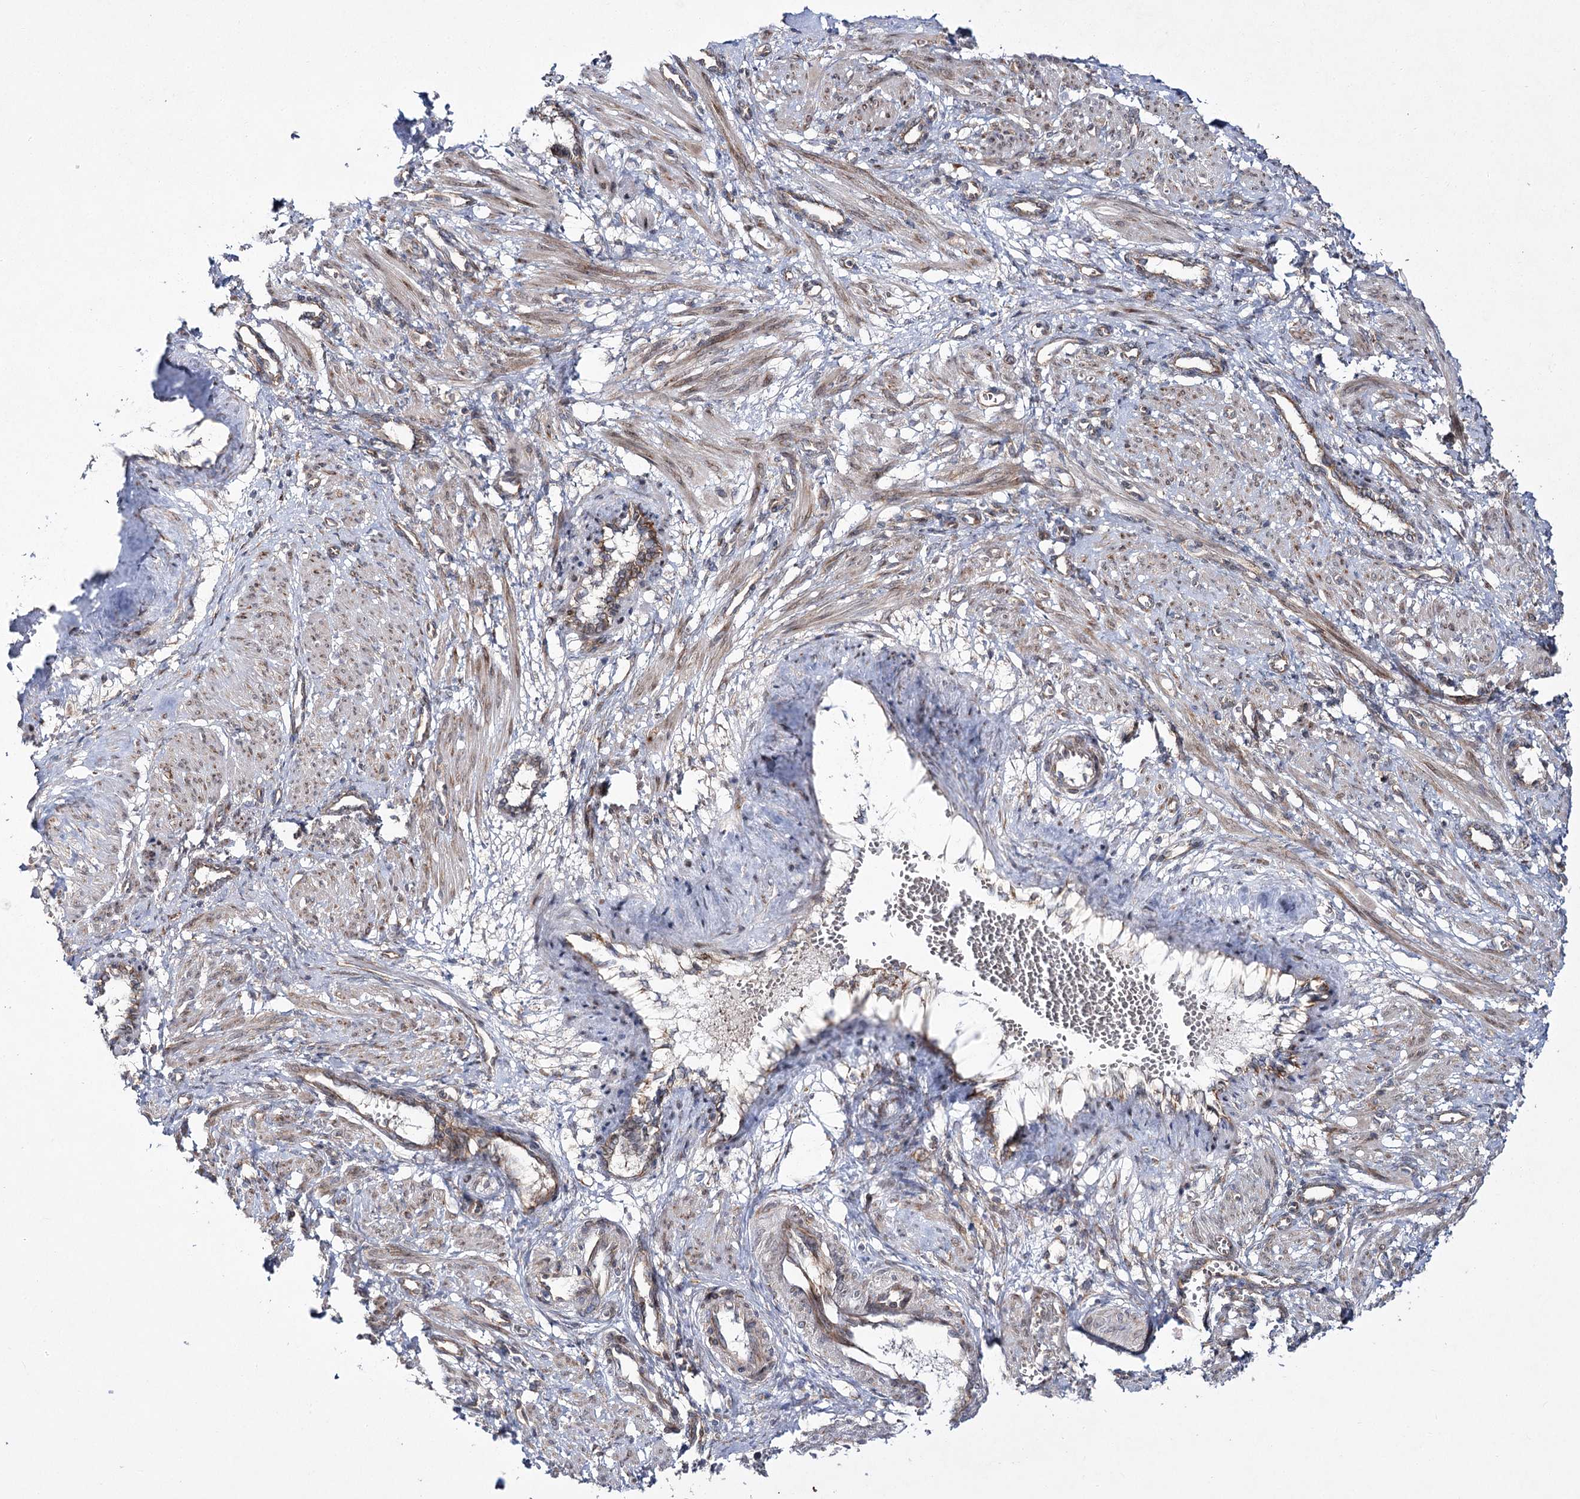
{"staining": {"intensity": "moderate", "quantity": "25%-75%", "location": "cytoplasmic/membranous"}, "tissue": "smooth muscle", "cell_type": "Smooth muscle cells", "image_type": "normal", "snomed": [{"axis": "morphology", "description": "Normal tissue, NOS"}, {"axis": "topography", "description": "Endometrium"}], "caption": "About 25%-75% of smooth muscle cells in unremarkable smooth muscle exhibit moderate cytoplasmic/membranous protein positivity as visualized by brown immunohistochemical staining.", "gene": "VWA2", "patient": {"sex": "female", "age": 33}}